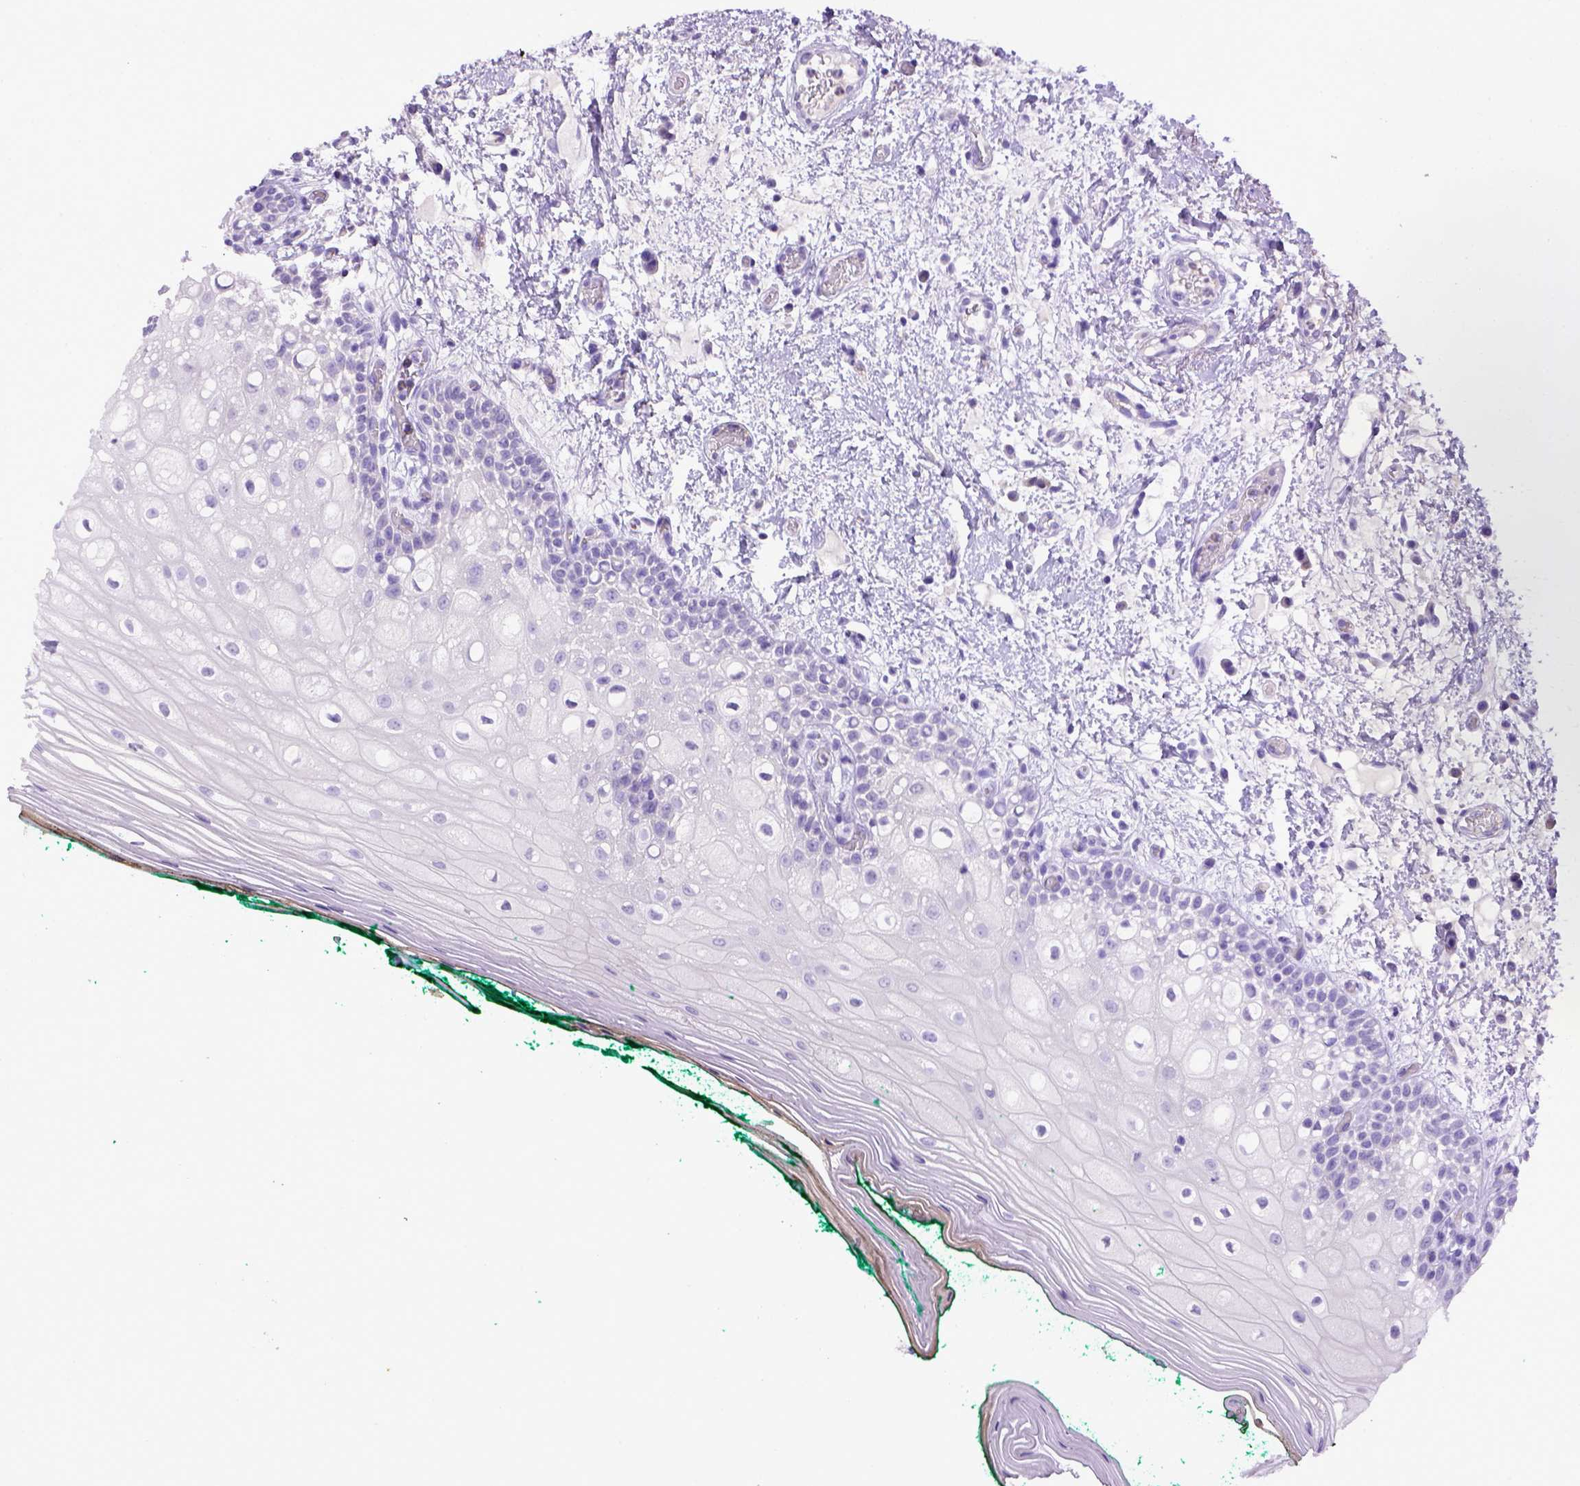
{"staining": {"intensity": "negative", "quantity": "none", "location": "none"}, "tissue": "oral mucosa", "cell_type": "Squamous epithelial cells", "image_type": "normal", "snomed": [{"axis": "morphology", "description": "Normal tissue, NOS"}, {"axis": "topography", "description": "Oral tissue"}], "caption": "Immunohistochemistry micrograph of normal human oral mucosa stained for a protein (brown), which exhibits no positivity in squamous epithelial cells. (Brightfield microscopy of DAB immunohistochemistry (IHC) at high magnification).", "gene": "BAAT", "patient": {"sex": "female", "age": 83}}